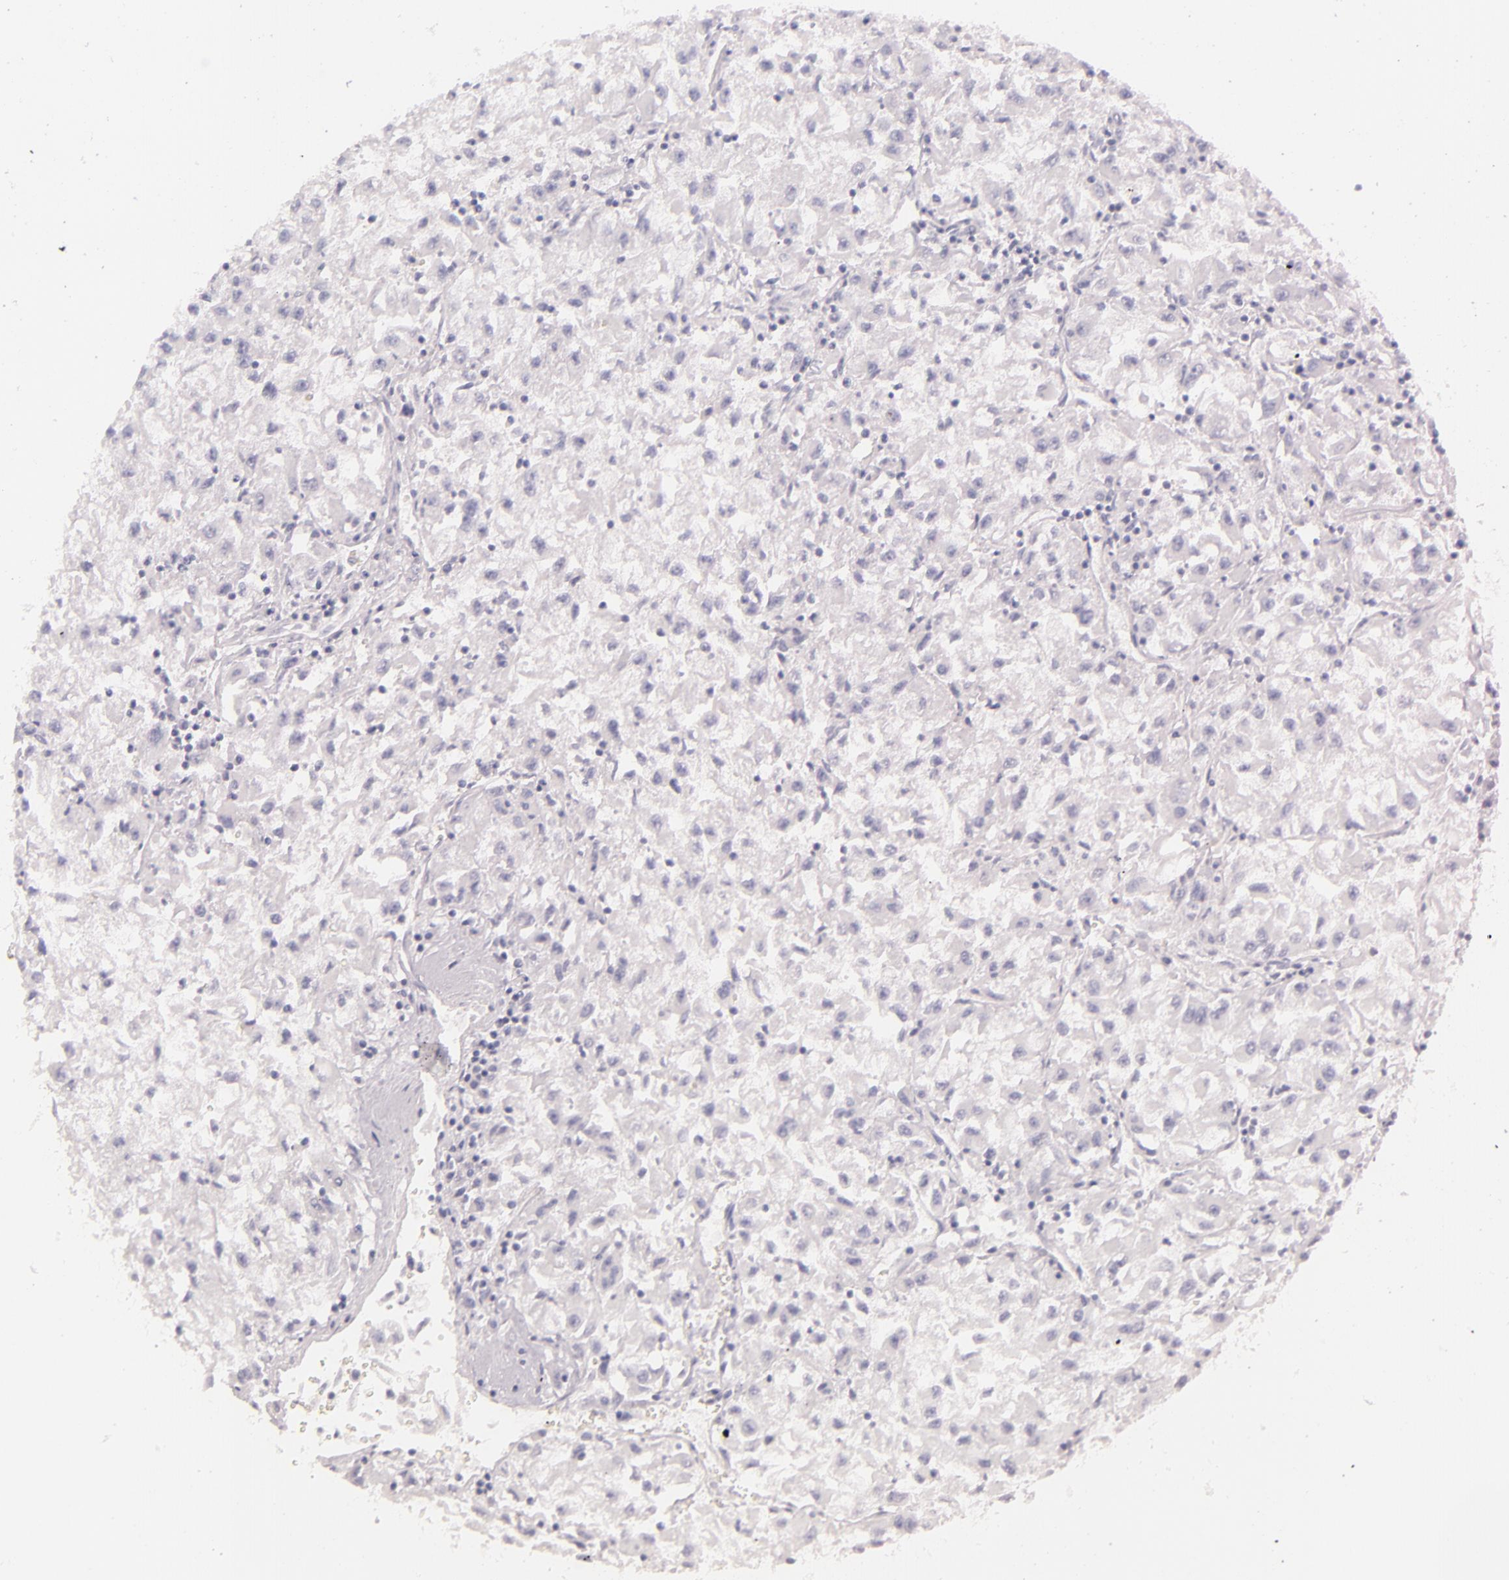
{"staining": {"intensity": "negative", "quantity": "none", "location": "none"}, "tissue": "renal cancer", "cell_type": "Tumor cells", "image_type": "cancer", "snomed": [{"axis": "morphology", "description": "Adenocarcinoma, NOS"}, {"axis": "topography", "description": "Kidney"}], "caption": "Immunohistochemical staining of adenocarcinoma (renal) reveals no significant positivity in tumor cells. (DAB (3,3'-diaminobenzidine) immunohistochemistry (IHC) with hematoxylin counter stain).", "gene": "INA", "patient": {"sex": "male", "age": 59}}